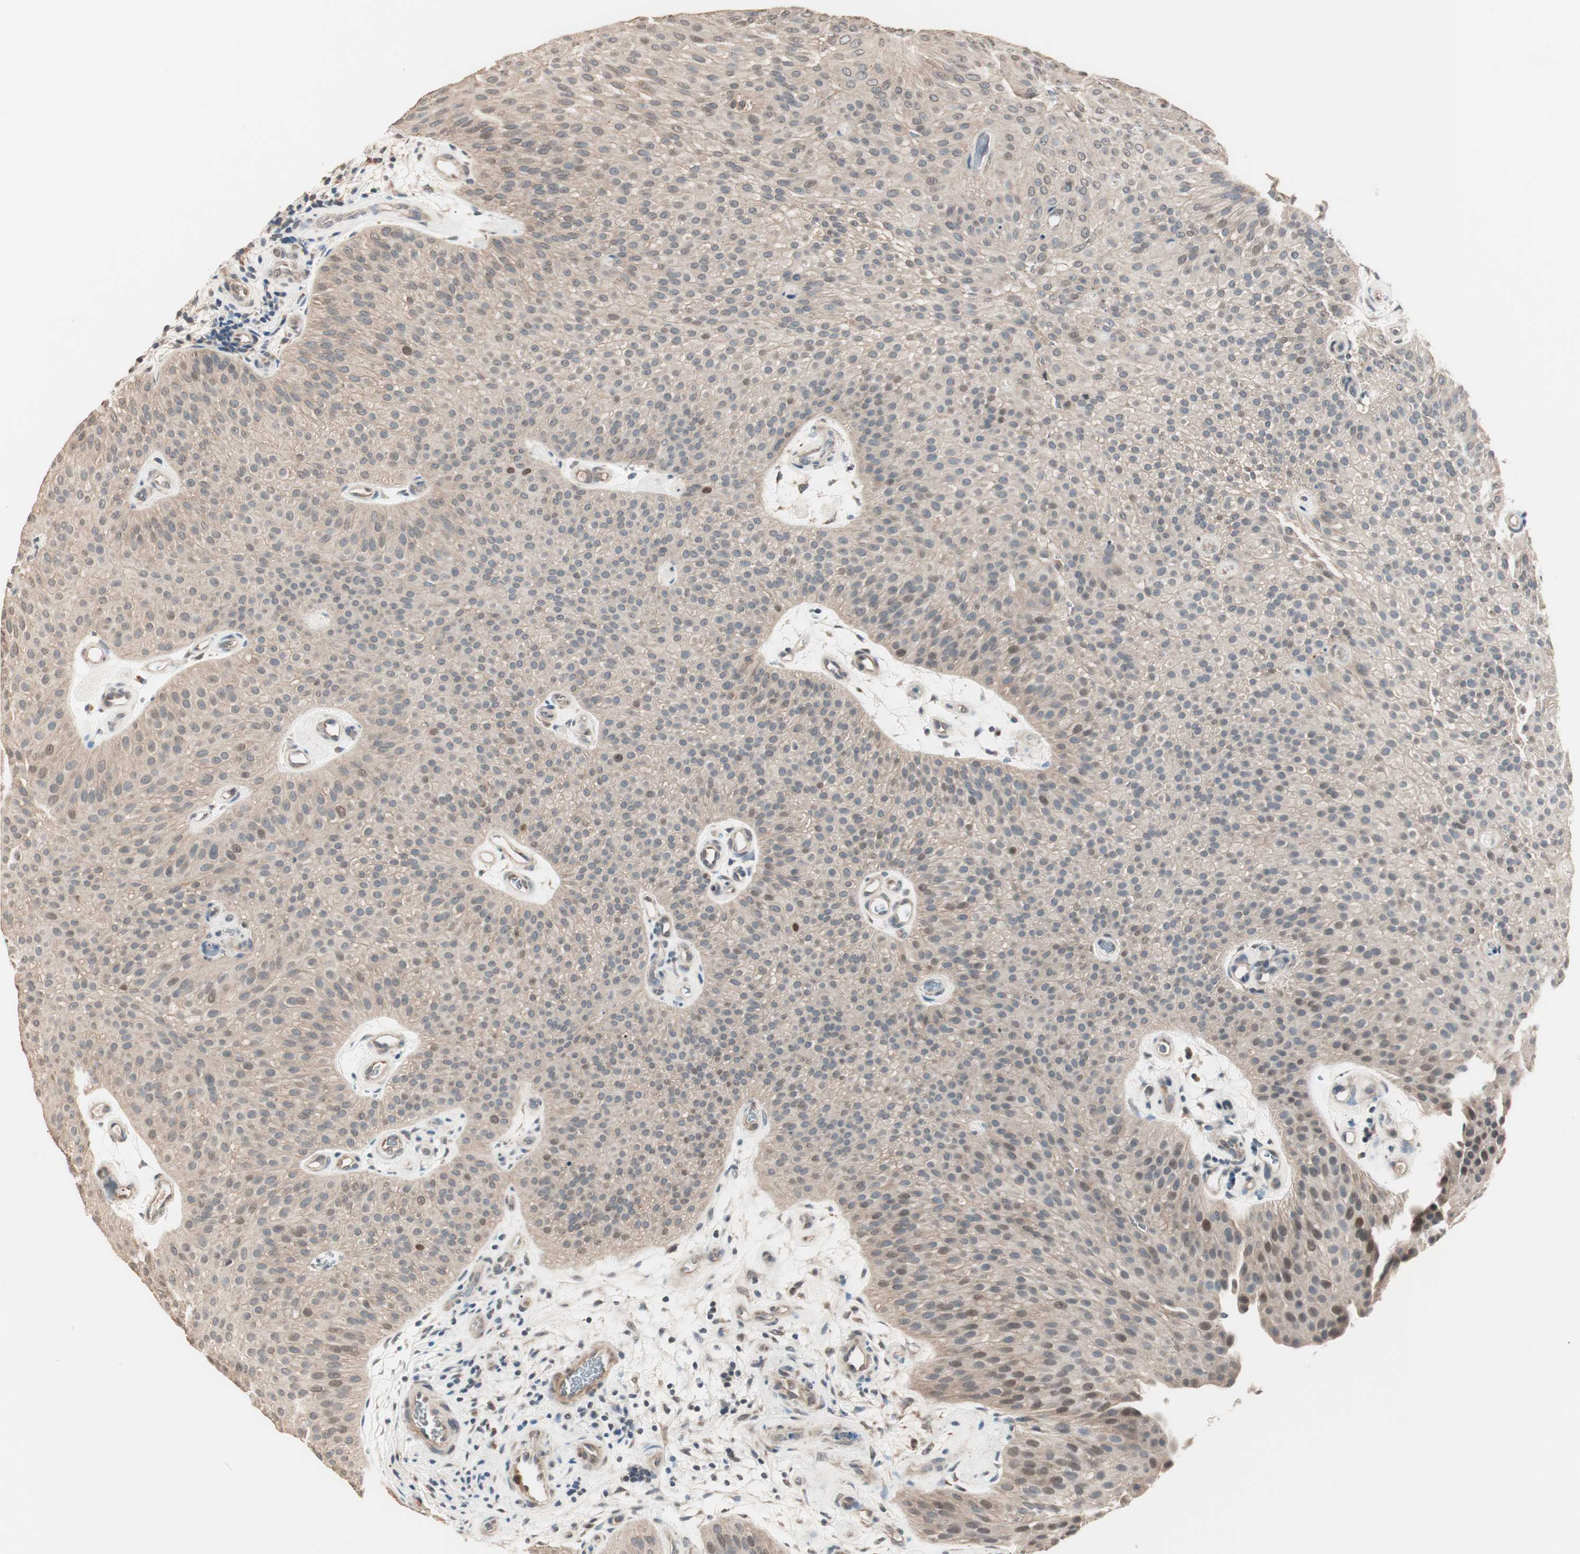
{"staining": {"intensity": "moderate", "quantity": ">75%", "location": "cytoplasmic/membranous,nuclear"}, "tissue": "urothelial cancer", "cell_type": "Tumor cells", "image_type": "cancer", "snomed": [{"axis": "morphology", "description": "Urothelial carcinoma, Low grade"}, {"axis": "topography", "description": "Urinary bladder"}], "caption": "Brown immunohistochemical staining in human urothelial carcinoma (low-grade) exhibits moderate cytoplasmic/membranous and nuclear staining in approximately >75% of tumor cells. The protein of interest is shown in brown color, while the nuclei are stained blue.", "gene": "NFRKB", "patient": {"sex": "female", "age": 60}}